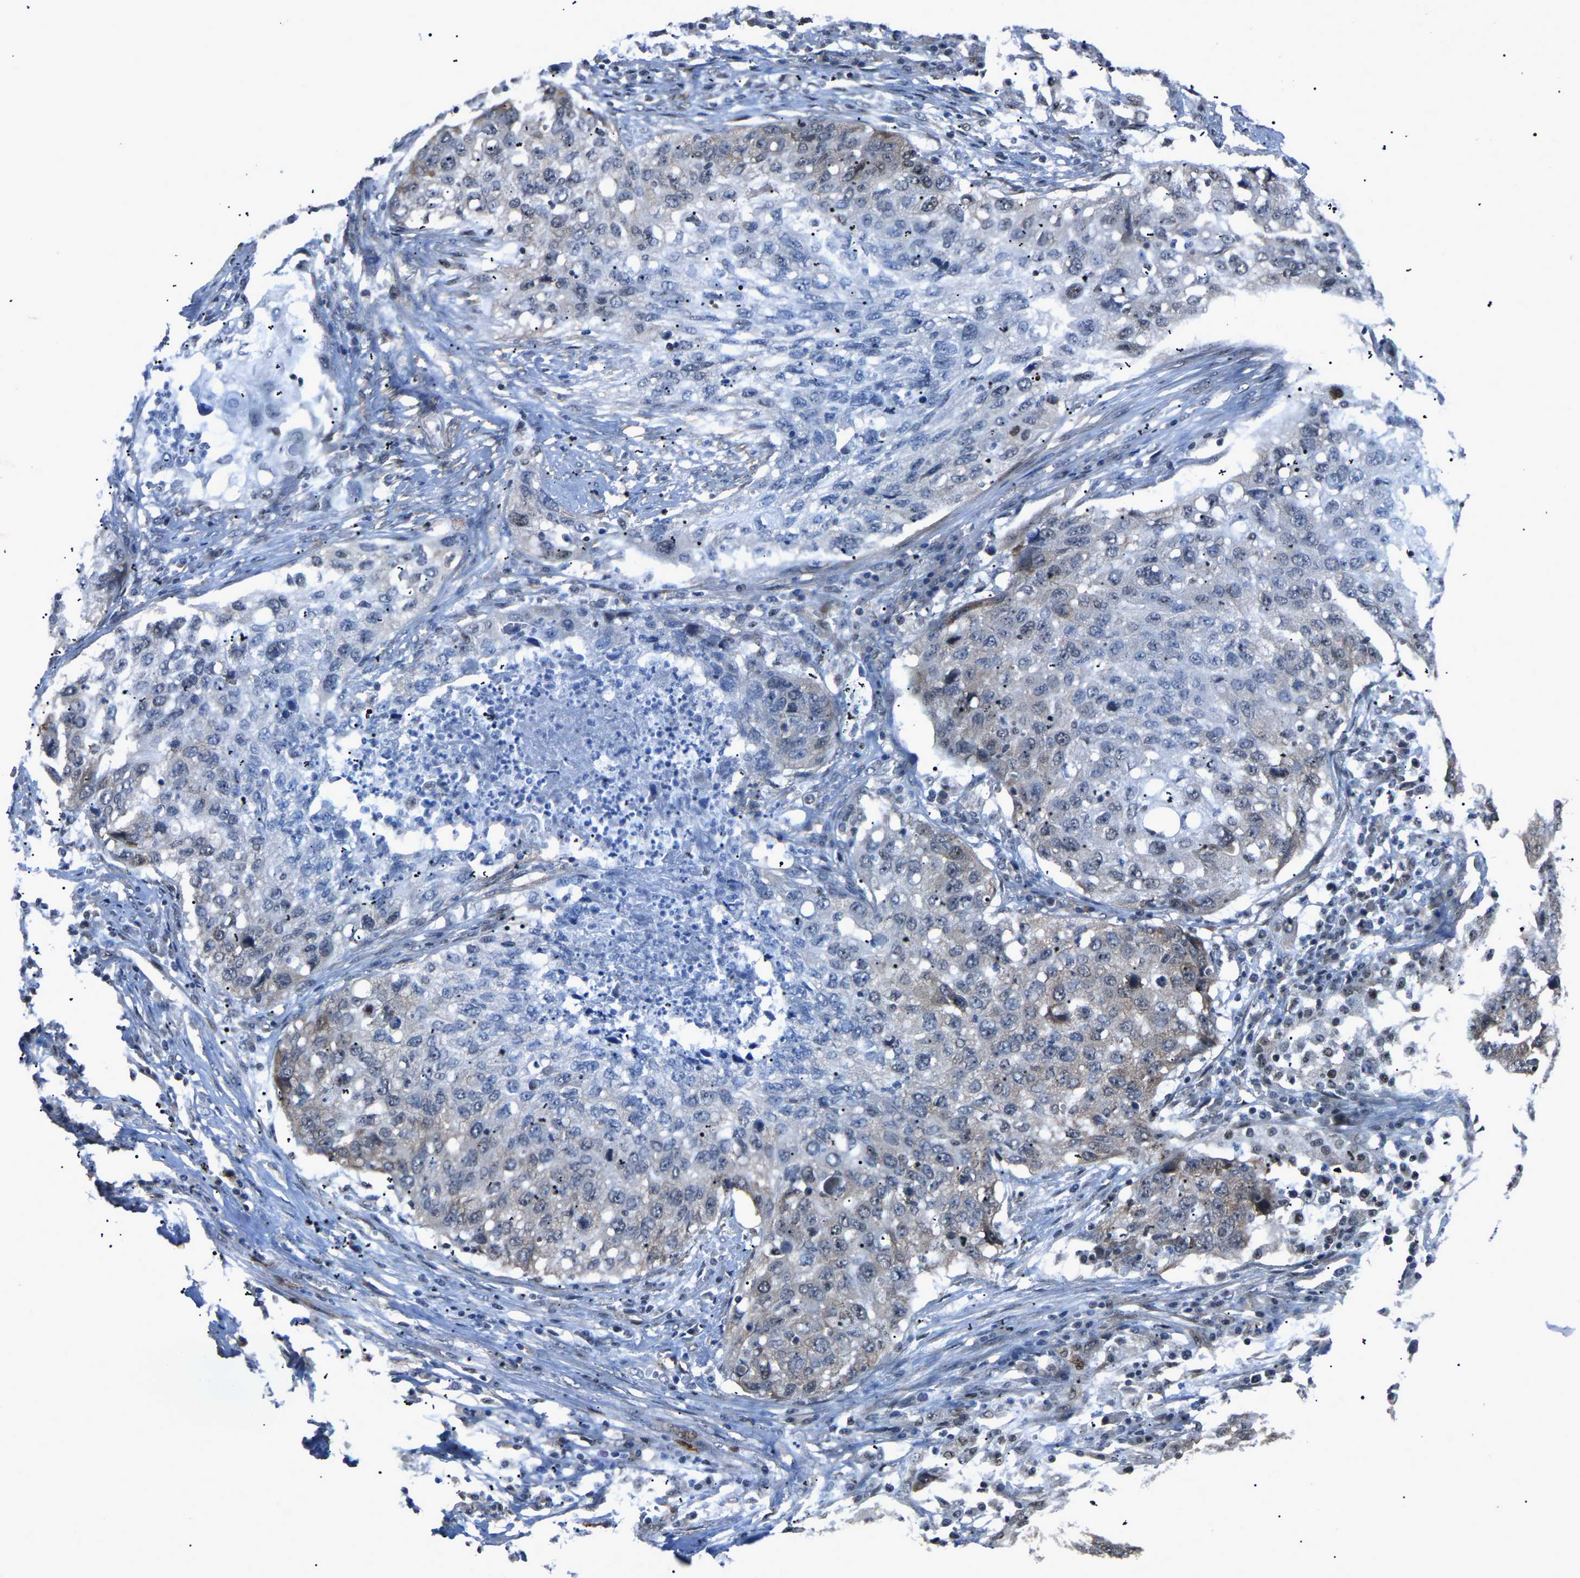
{"staining": {"intensity": "moderate", "quantity": "25%-75%", "location": "nuclear"}, "tissue": "lung cancer", "cell_type": "Tumor cells", "image_type": "cancer", "snomed": [{"axis": "morphology", "description": "Squamous cell carcinoma, NOS"}, {"axis": "topography", "description": "Lung"}], "caption": "This is a micrograph of IHC staining of lung cancer, which shows moderate expression in the nuclear of tumor cells.", "gene": "DDX5", "patient": {"sex": "female", "age": 63}}